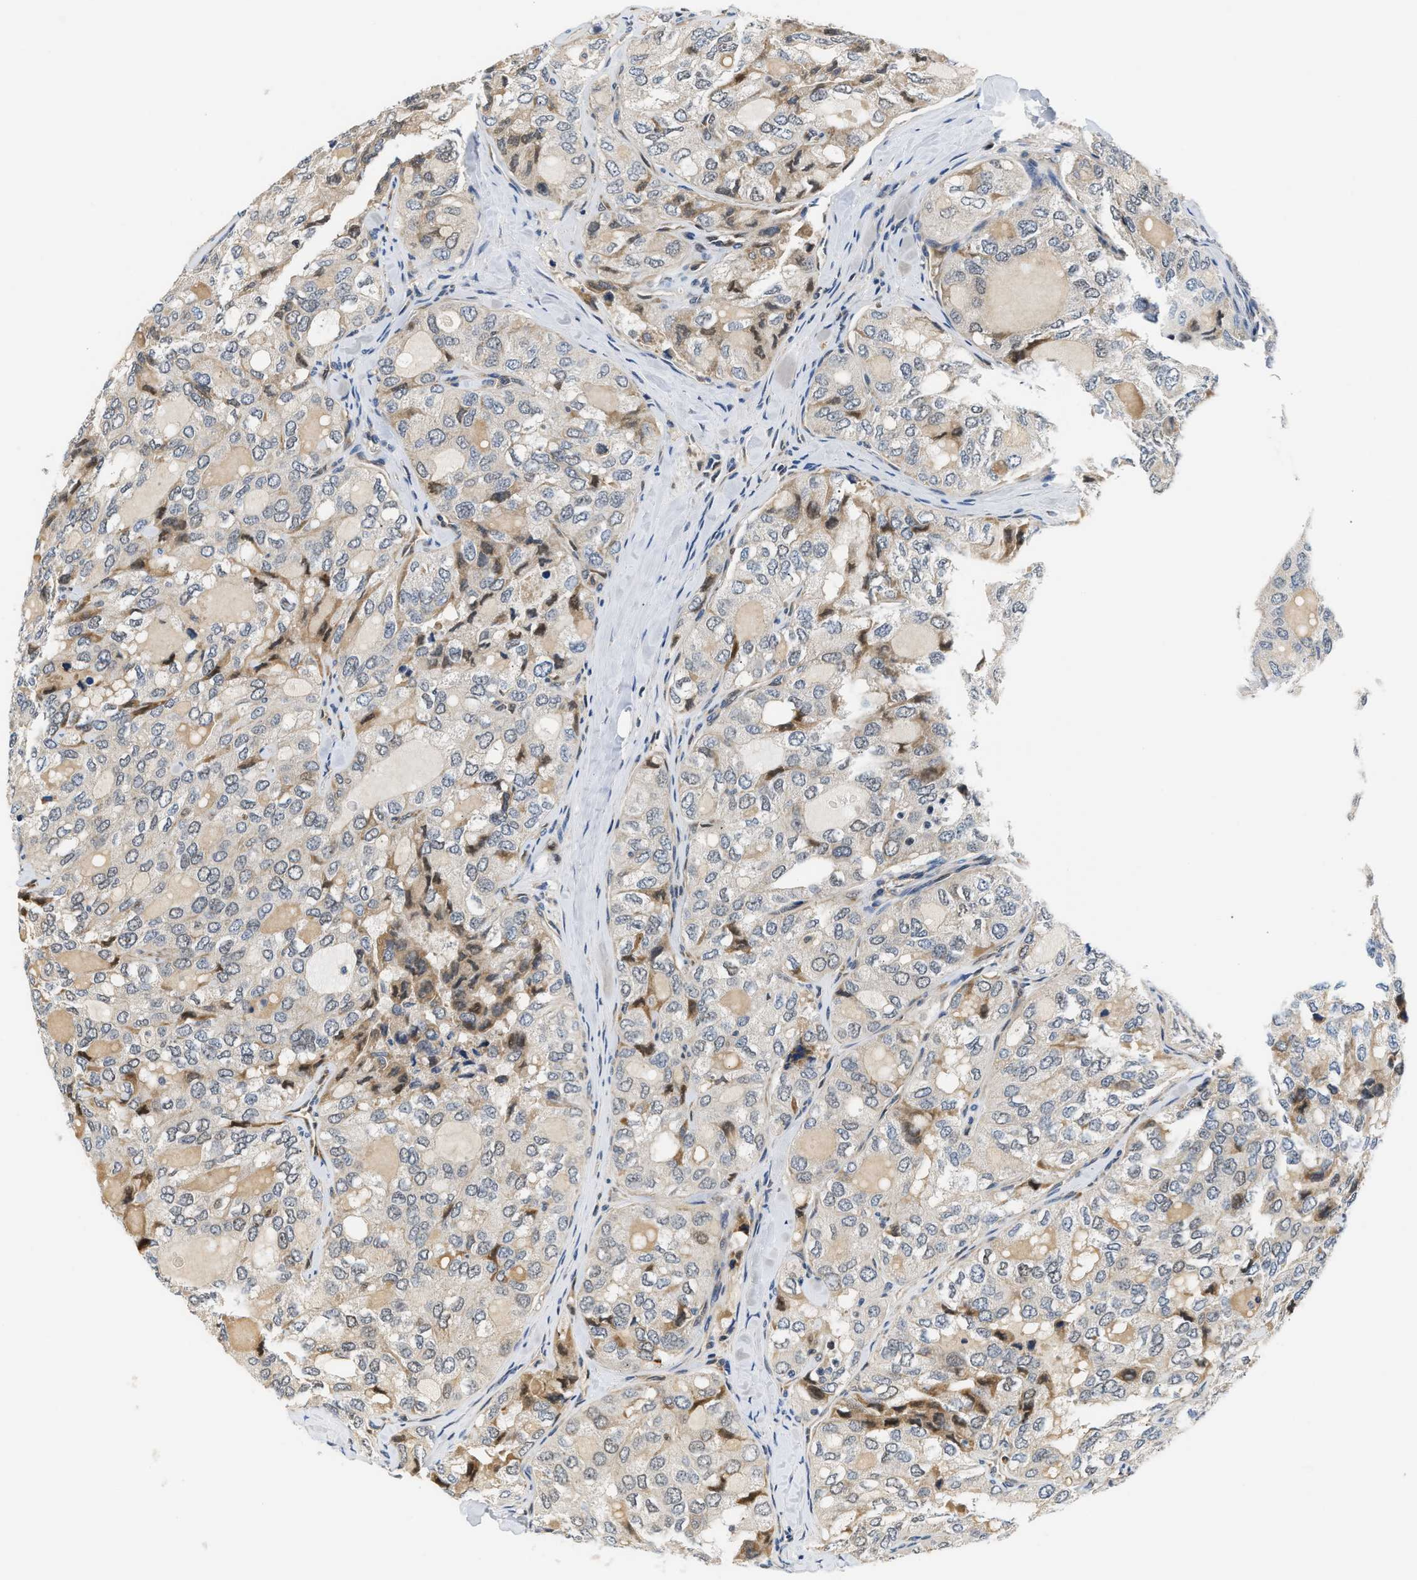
{"staining": {"intensity": "moderate", "quantity": "<25%", "location": "cytoplasmic/membranous"}, "tissue": "thyroid cancer", "cell_type": "Tumor cells", "image_type": "cancer", "snomed": [{"axis": "morphology", "description": "Follicular adenoma carcinoma, NOS"}, {"axis": "topography", "description": "Thyroid gland"}], "caption": "Immunohistochemical staining of human thyroid cancer exhibits low levels of moderate cytoplasmic/membranous expression in about <25% of tumor cells. (IHC, brightfield microscopy, high magnification).", "gene": "TNIP2", "patient": {"sex": "male", "age": 75}}